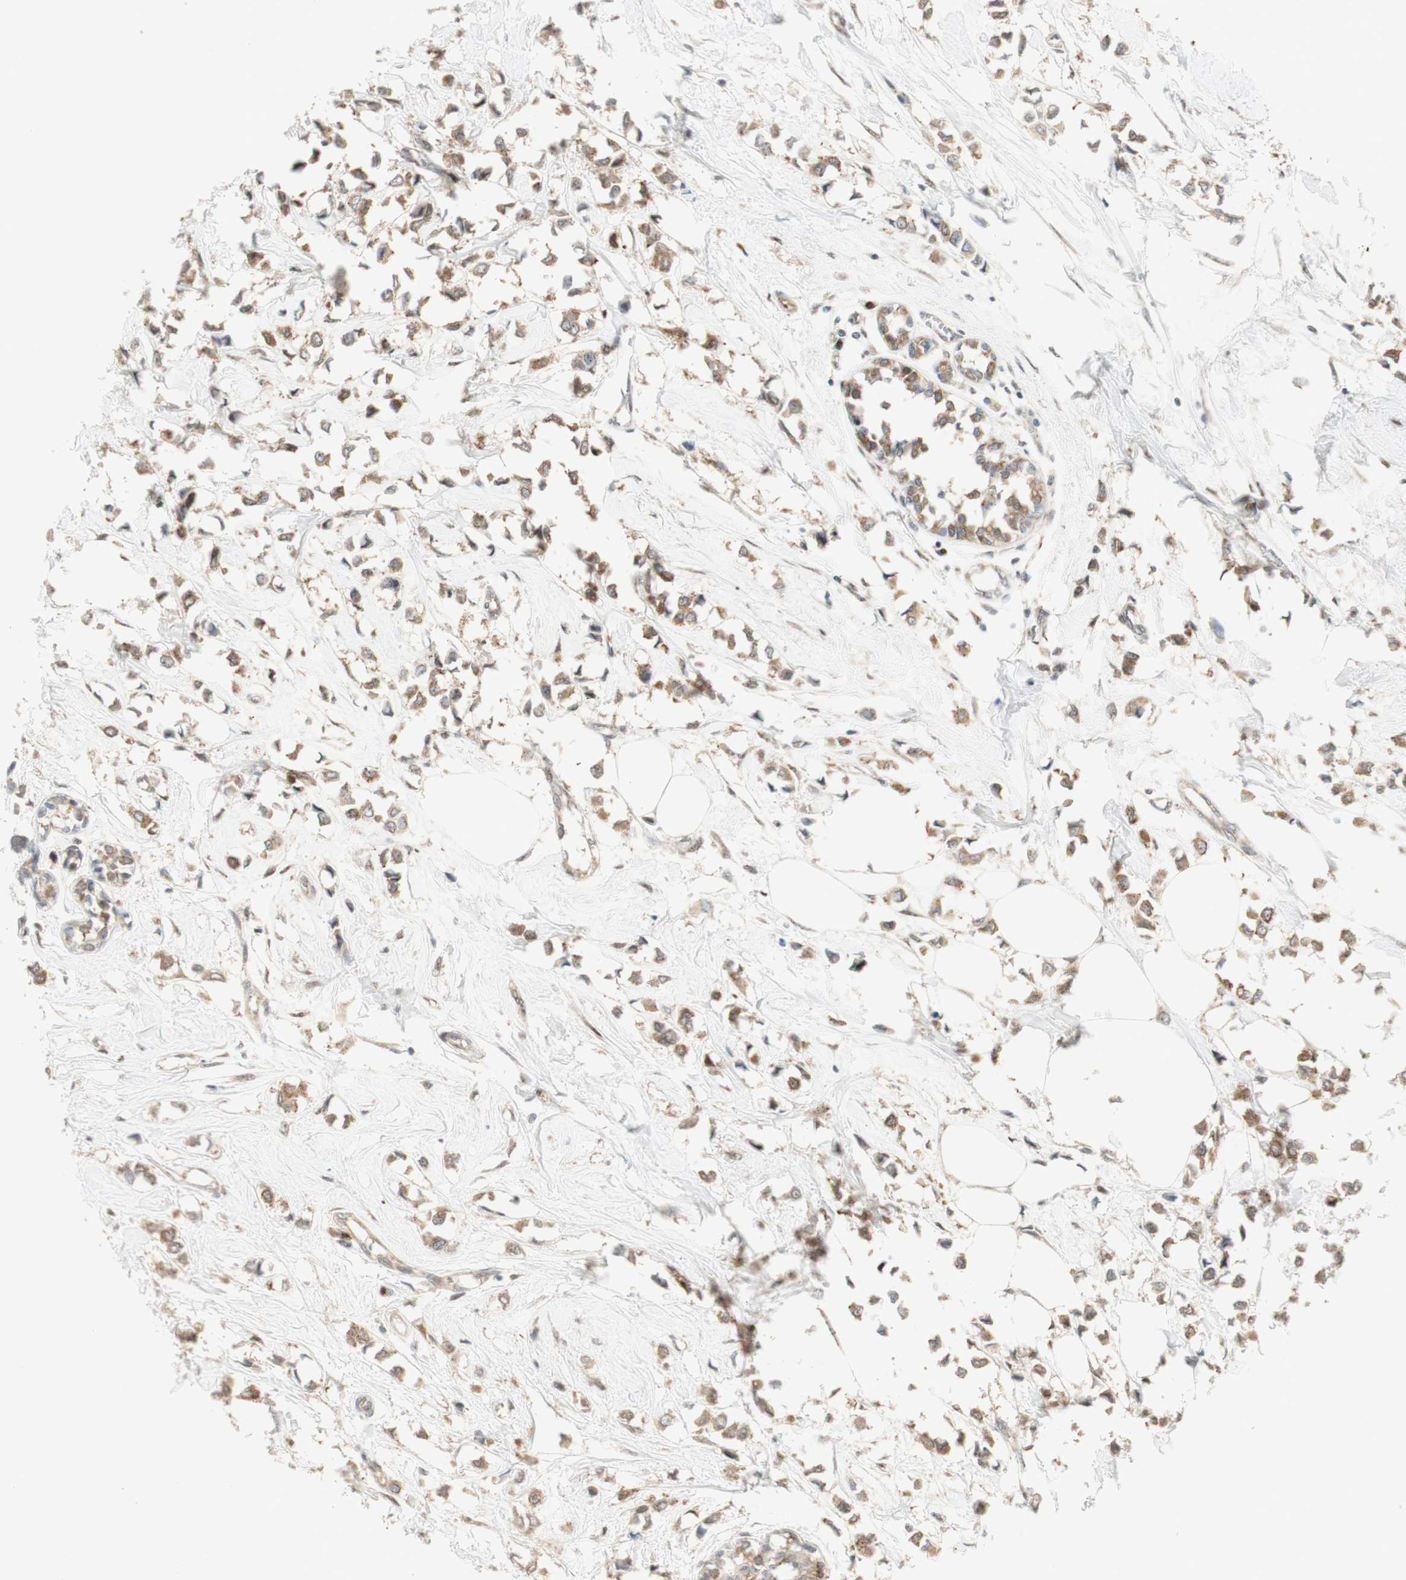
{"staining": {"intensity": "moderate", "quantity": ">75%", "location": "cytoplasmic/membranous"}, "tissue": "breast cancer", "cell_type": "Tumor cells", "image_type": "cancer", "snomed": [{"axis": "morphology", "description": "Lobular carcinoma"}, {"axis": "topography", "description": "Breast"}], "caption": "The photomicrograph shows staining of breast cancer, revealing moderate cytoplasmic/membranous protein staining (brown color) within tumor cells. (IHC, brightfield microscopy, high magnification).", "gene": "CYLD", "patient": {"sex": "female", "age": 51}}